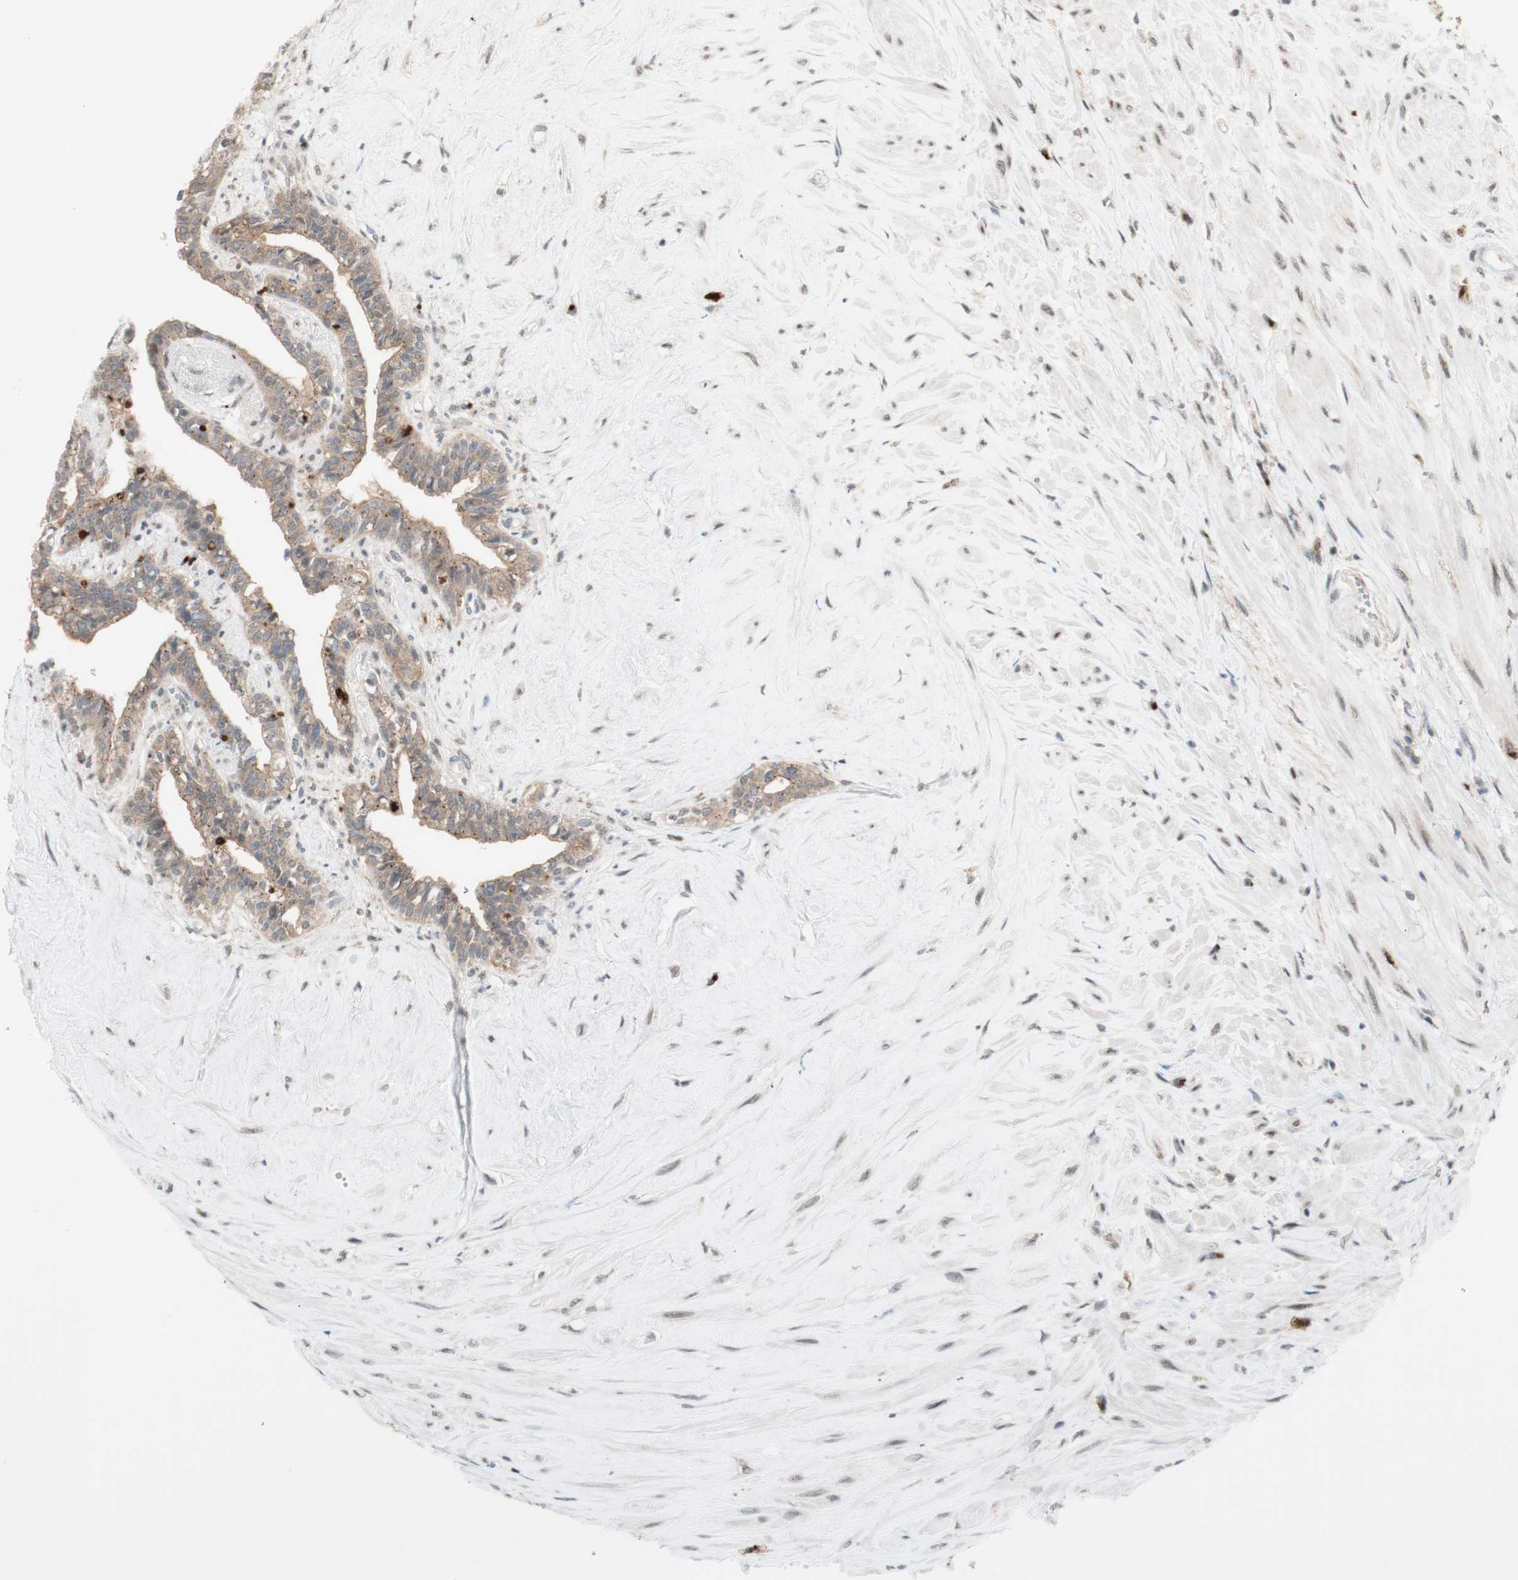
{"staining": {"intensity": "moderate", "quantity": ">75%", "location": "cytoplasmic/membranous"}, "tissue": "seminal vesicle", "cell_type": "Glandular cells", "image_type": "normal", "snomed": [{"axis": "morphology", "description": "Normal tissue, NOS"}, {"axis": "topography", "description": "Seminal veicle"}], "caption": "A medium amount of moderate cytoplasmic/membranous positivity is seen in approximately >75% of glandular cells in benign seminal vesicle.", "gene": "CYLD", "patient": {"sex": "male", "age": 63}}